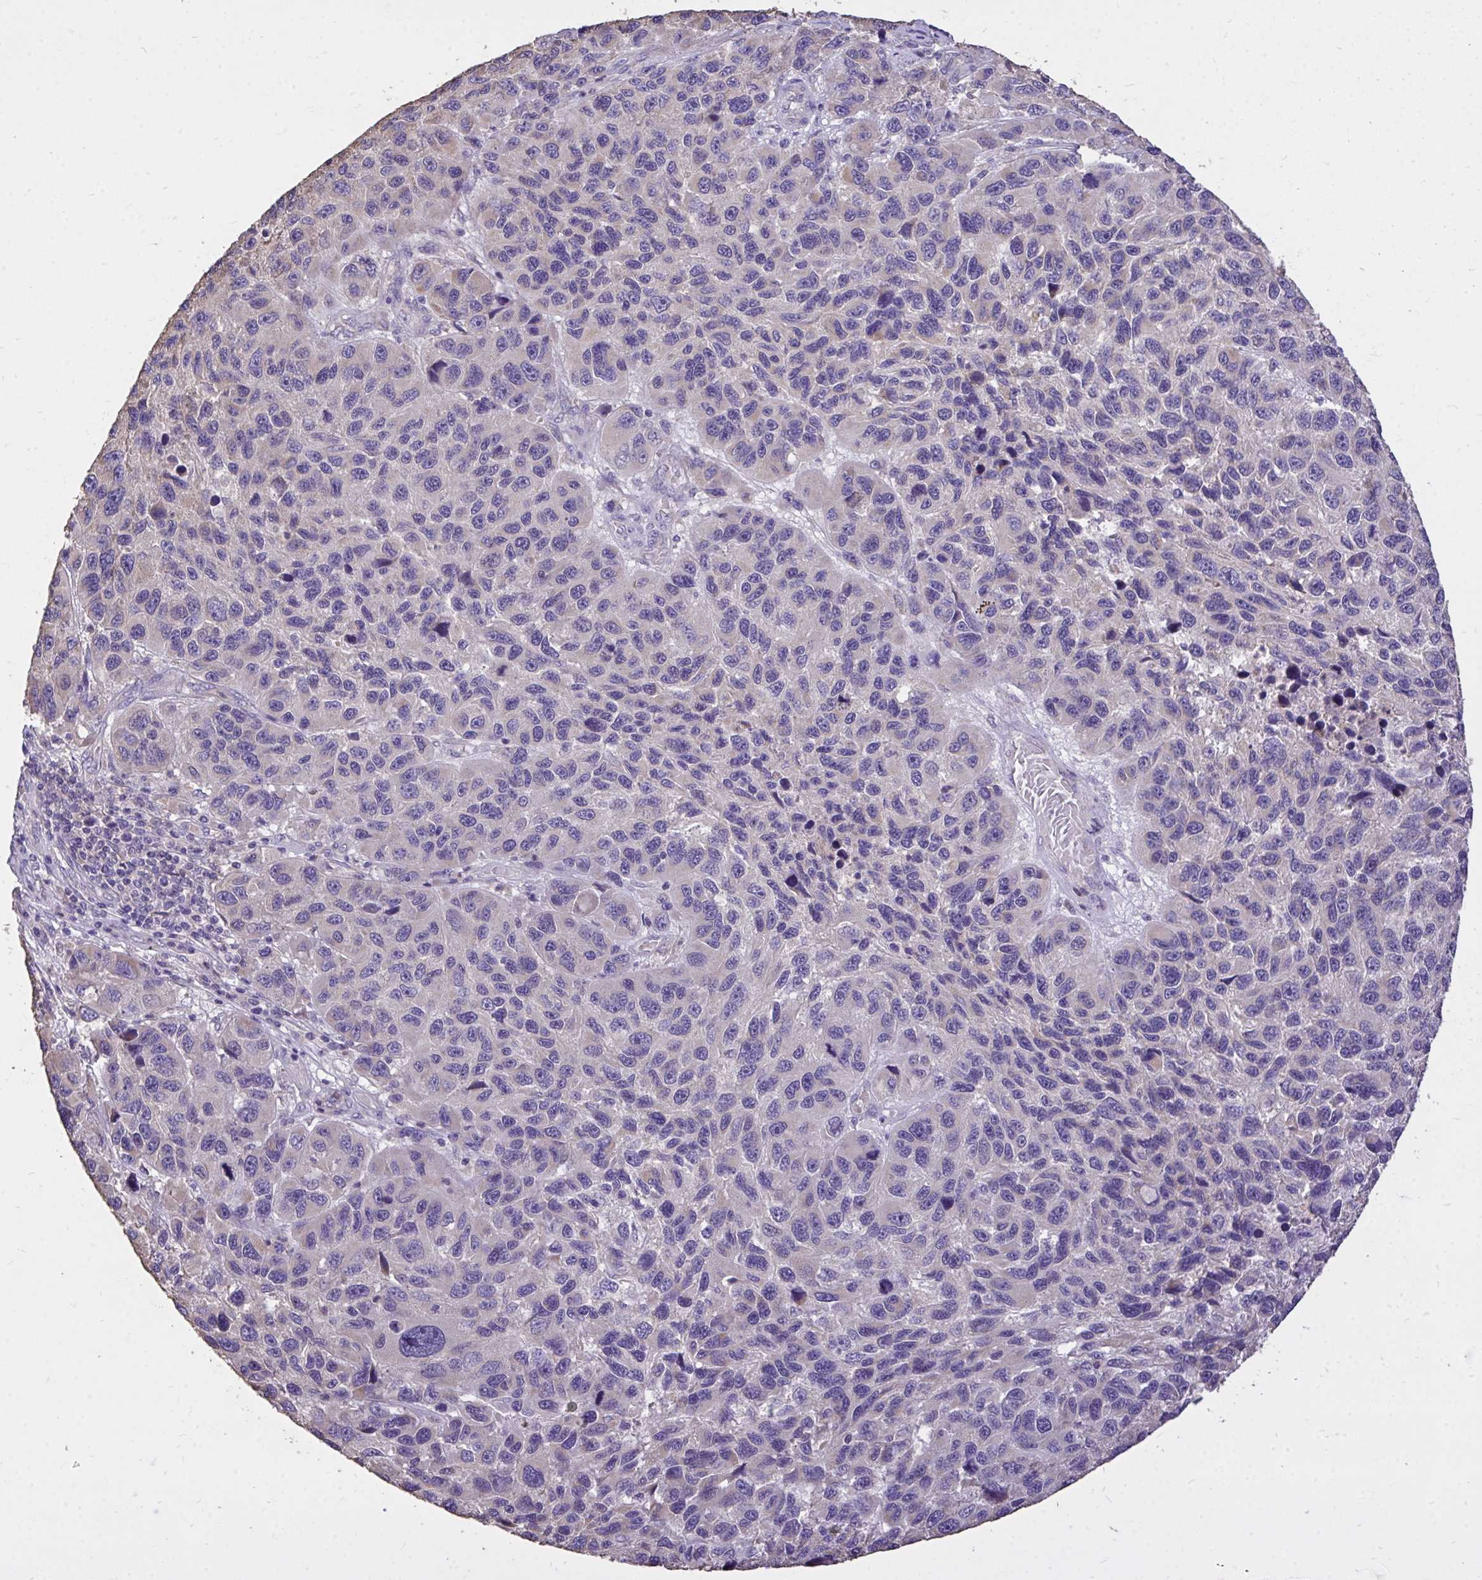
{"staining": {"intensity": "negative", "quantity": "none", "location": "none"}, "tissue": "melanoma", "cell_type": "Tumor cells", "image_type": "cancer", "snomed": [{"axis": "morphology", "description": "Malignant melanoma, NOS"}, {"axis": "topography", "description": "Skin"}], "caption": "IHC histopathology image of malignant melanoma stained for a protein (brown), which exhibits no expression in tumor cells.", "gene": "MPC2", "patient": {"sex": "male", "age": 53}}